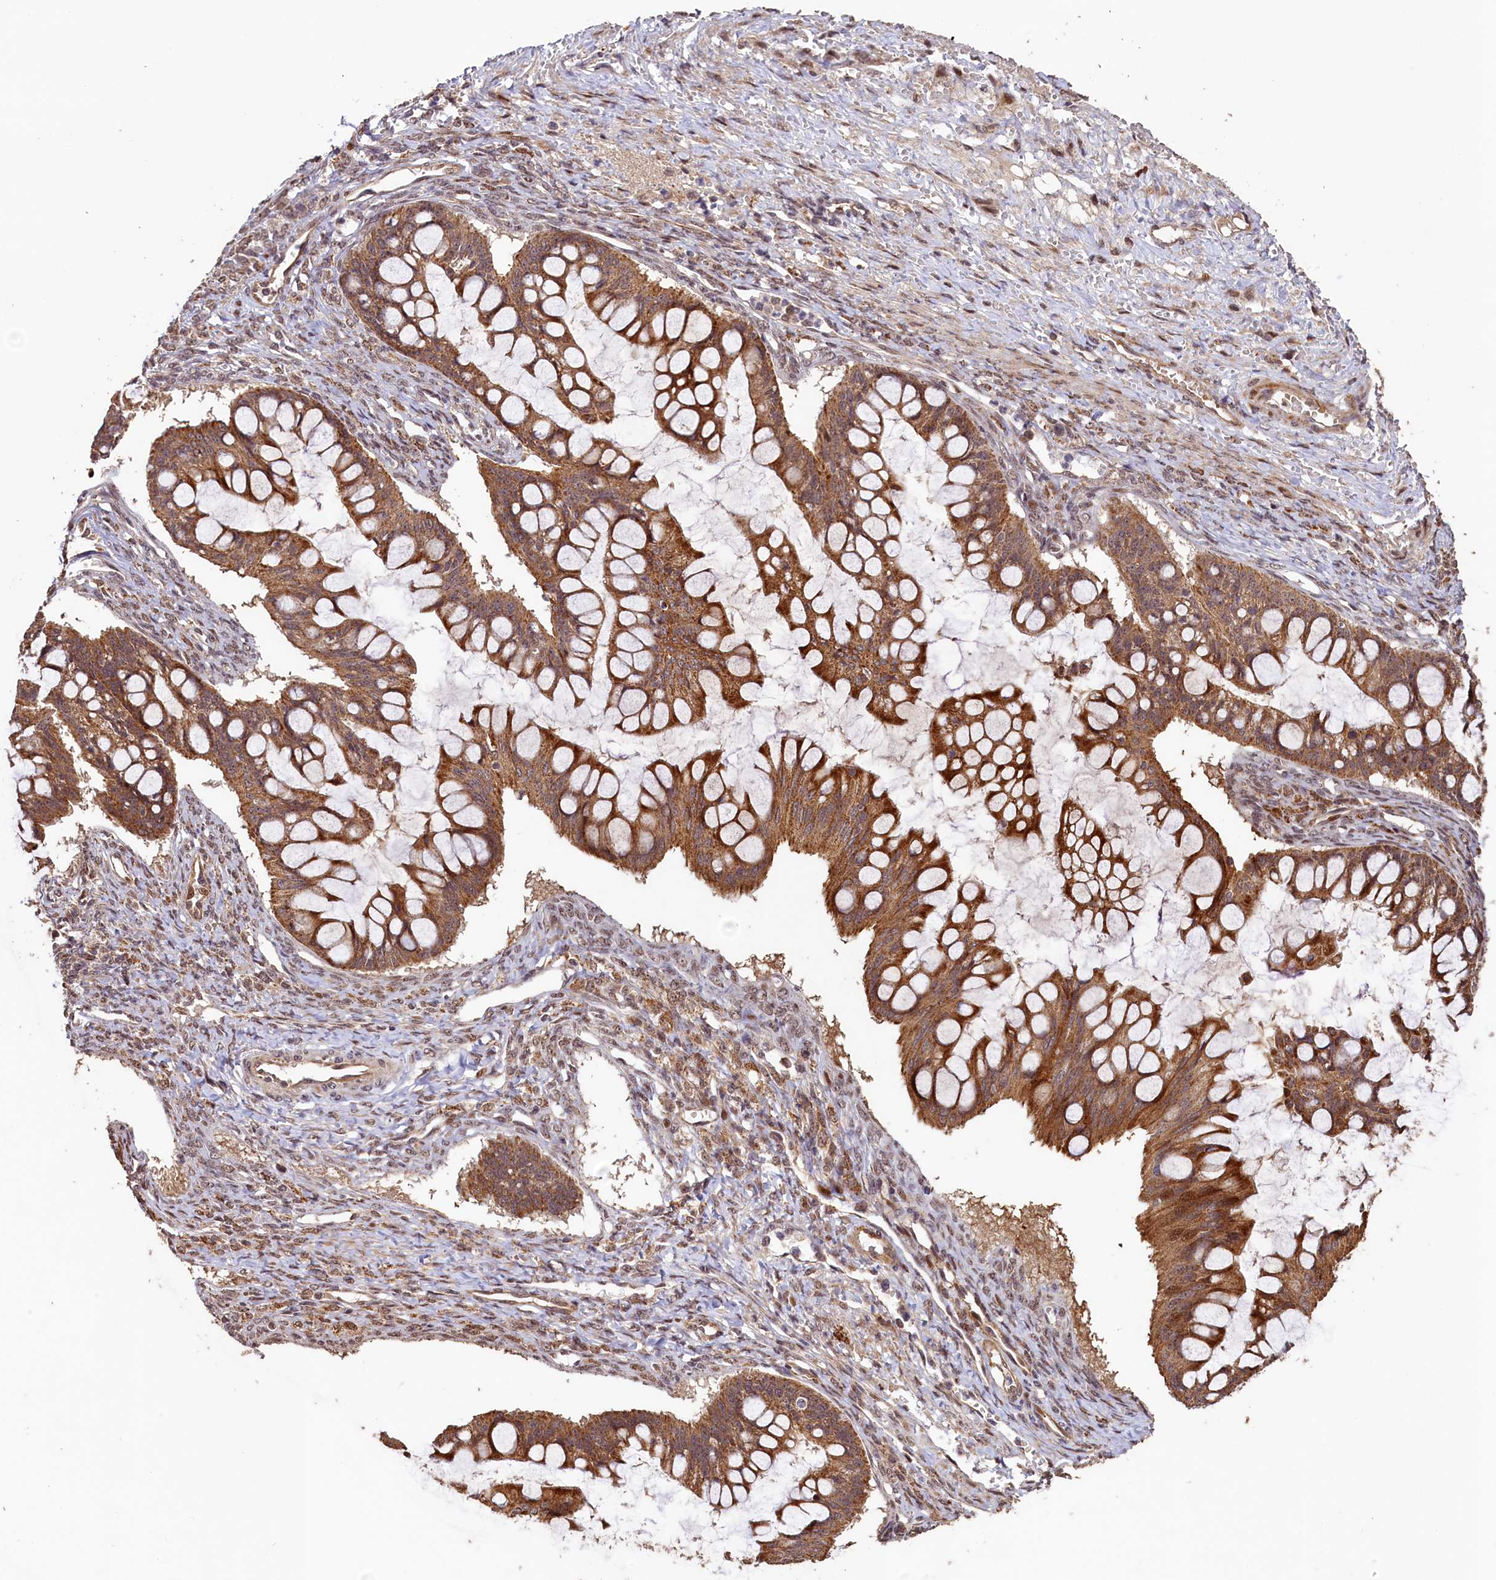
{"staining": {"intensity": "moderate", "quantity": ">75%", "location": "cytoplasmic/membranous"}, "tissue": "ovarian cancer", "cell_type": "Tumor cells", "image_type": "cancer", "snomed": [{"axis": "morphology", "description": "Cystadenocarcinoma, mucinous, NOS"}, {"axis": "topography", "description": "Ovary"}], "caption": "A photomicrograph of human mucinous cystadenocarcinoma (ovarian) stained for a protein demonstrates moderate cytoplasmic/membranous brown staining in tumor cells.", "gene": "SHPRH", "patient": {"sex": "female", "age": 73}}